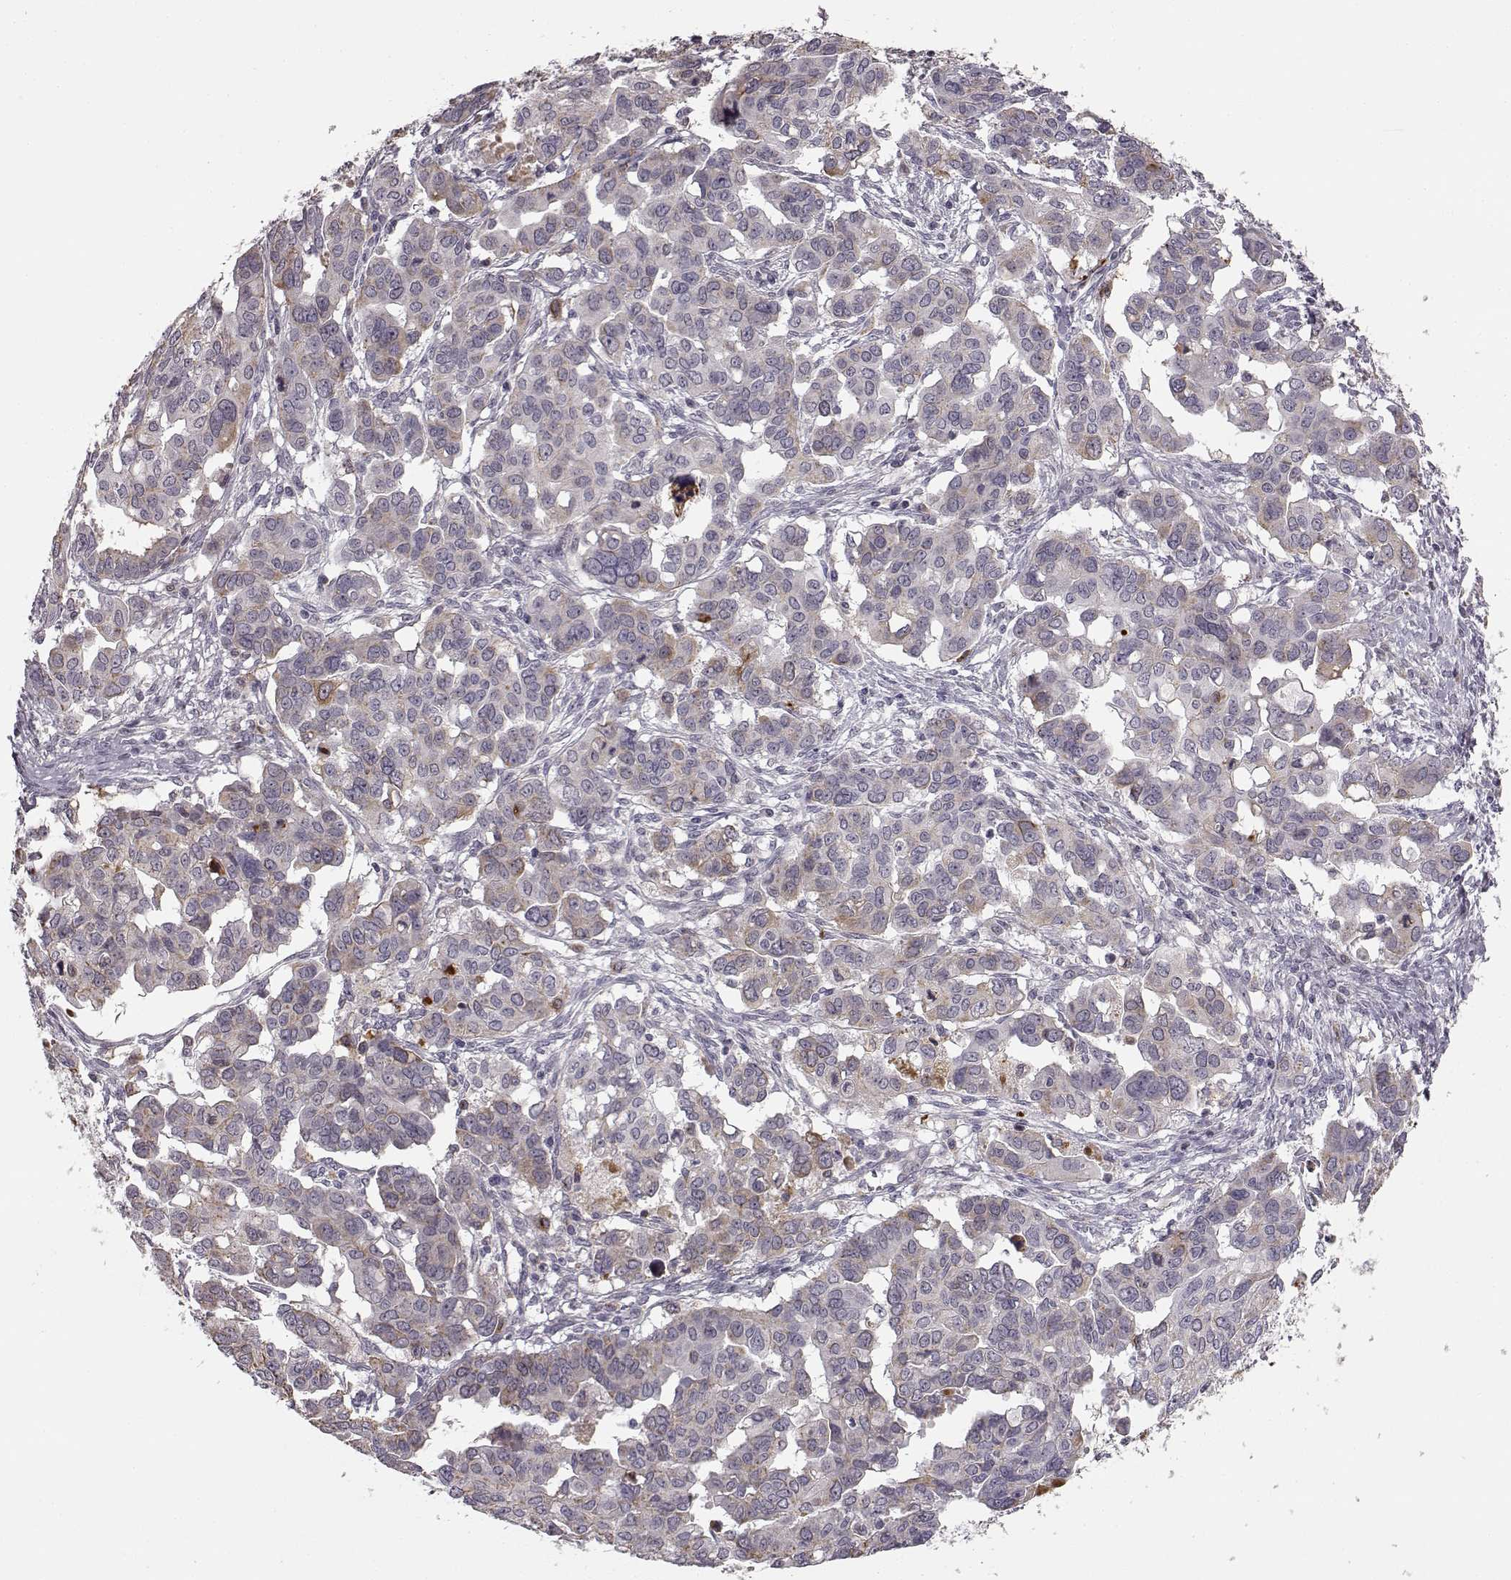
{"staining": {"intensity": "moderate", "quantity": "<25%", "location": "cytoplasmic/membranous"}, "tissue": "ovarian cancer", "cell_type": "Tumor cells", "image_type": "cancer", "snomed": [{"axis": "morphology", "description": "Carcinoma, endometroid"}, {"axis": "topography", "description": "Ovary"}], "caption": "Brown immunohistochemical staining in endometroid carcinoma (ovarian) reveals moderate cytoplasmic/membranous expression in about <25% of tumor cells.", "gene": "HMMR", "patient": {"sex": "female", "age": 78}}